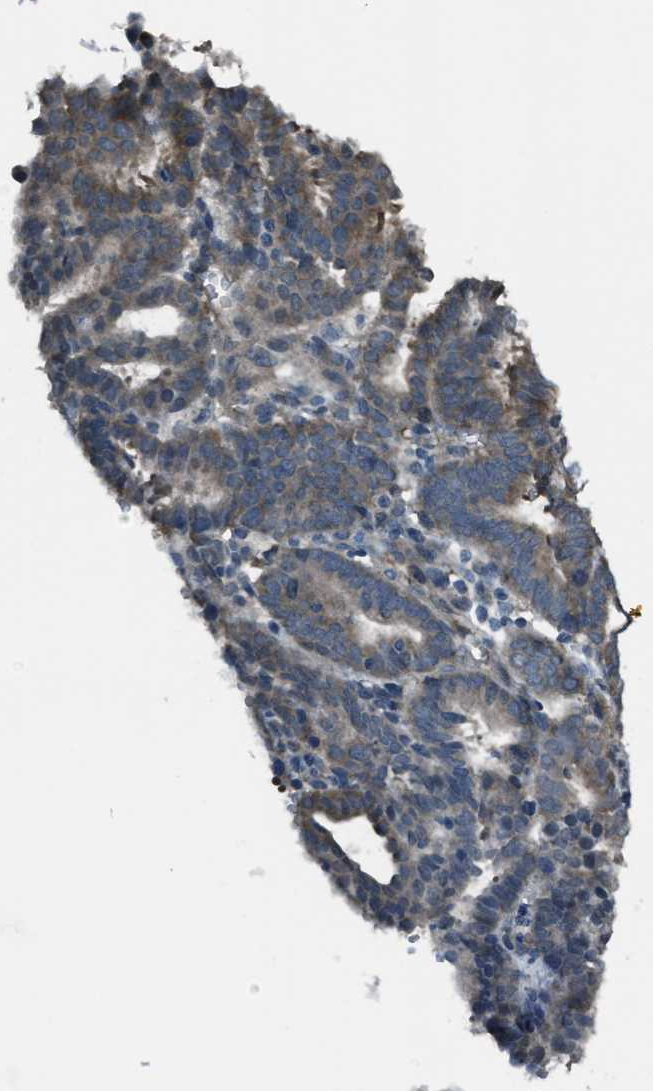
{"staining": {"intensity": "moderate", "quantity": "25%-75%", "location": "cytoplasmic/membranous"}, "tissue": "endometrial cancer", "cell_type": "Tumor cells", "image_type": "cancer", "snomed": [{"axis": "morphology", "description": "Adenocarcinoma, NOS"}, {"axis": "topography", "description": "Uterus"}], "caption": "There is medium levels of moderate cytoplasmic/membranous expression in tumor cells of endometrial cancer (adenocarcinoma), as demonstrated by immunohistochemical staining (brown color).", "gene": "ASAP2", "patient": {"sex": "female", "age": 83}}